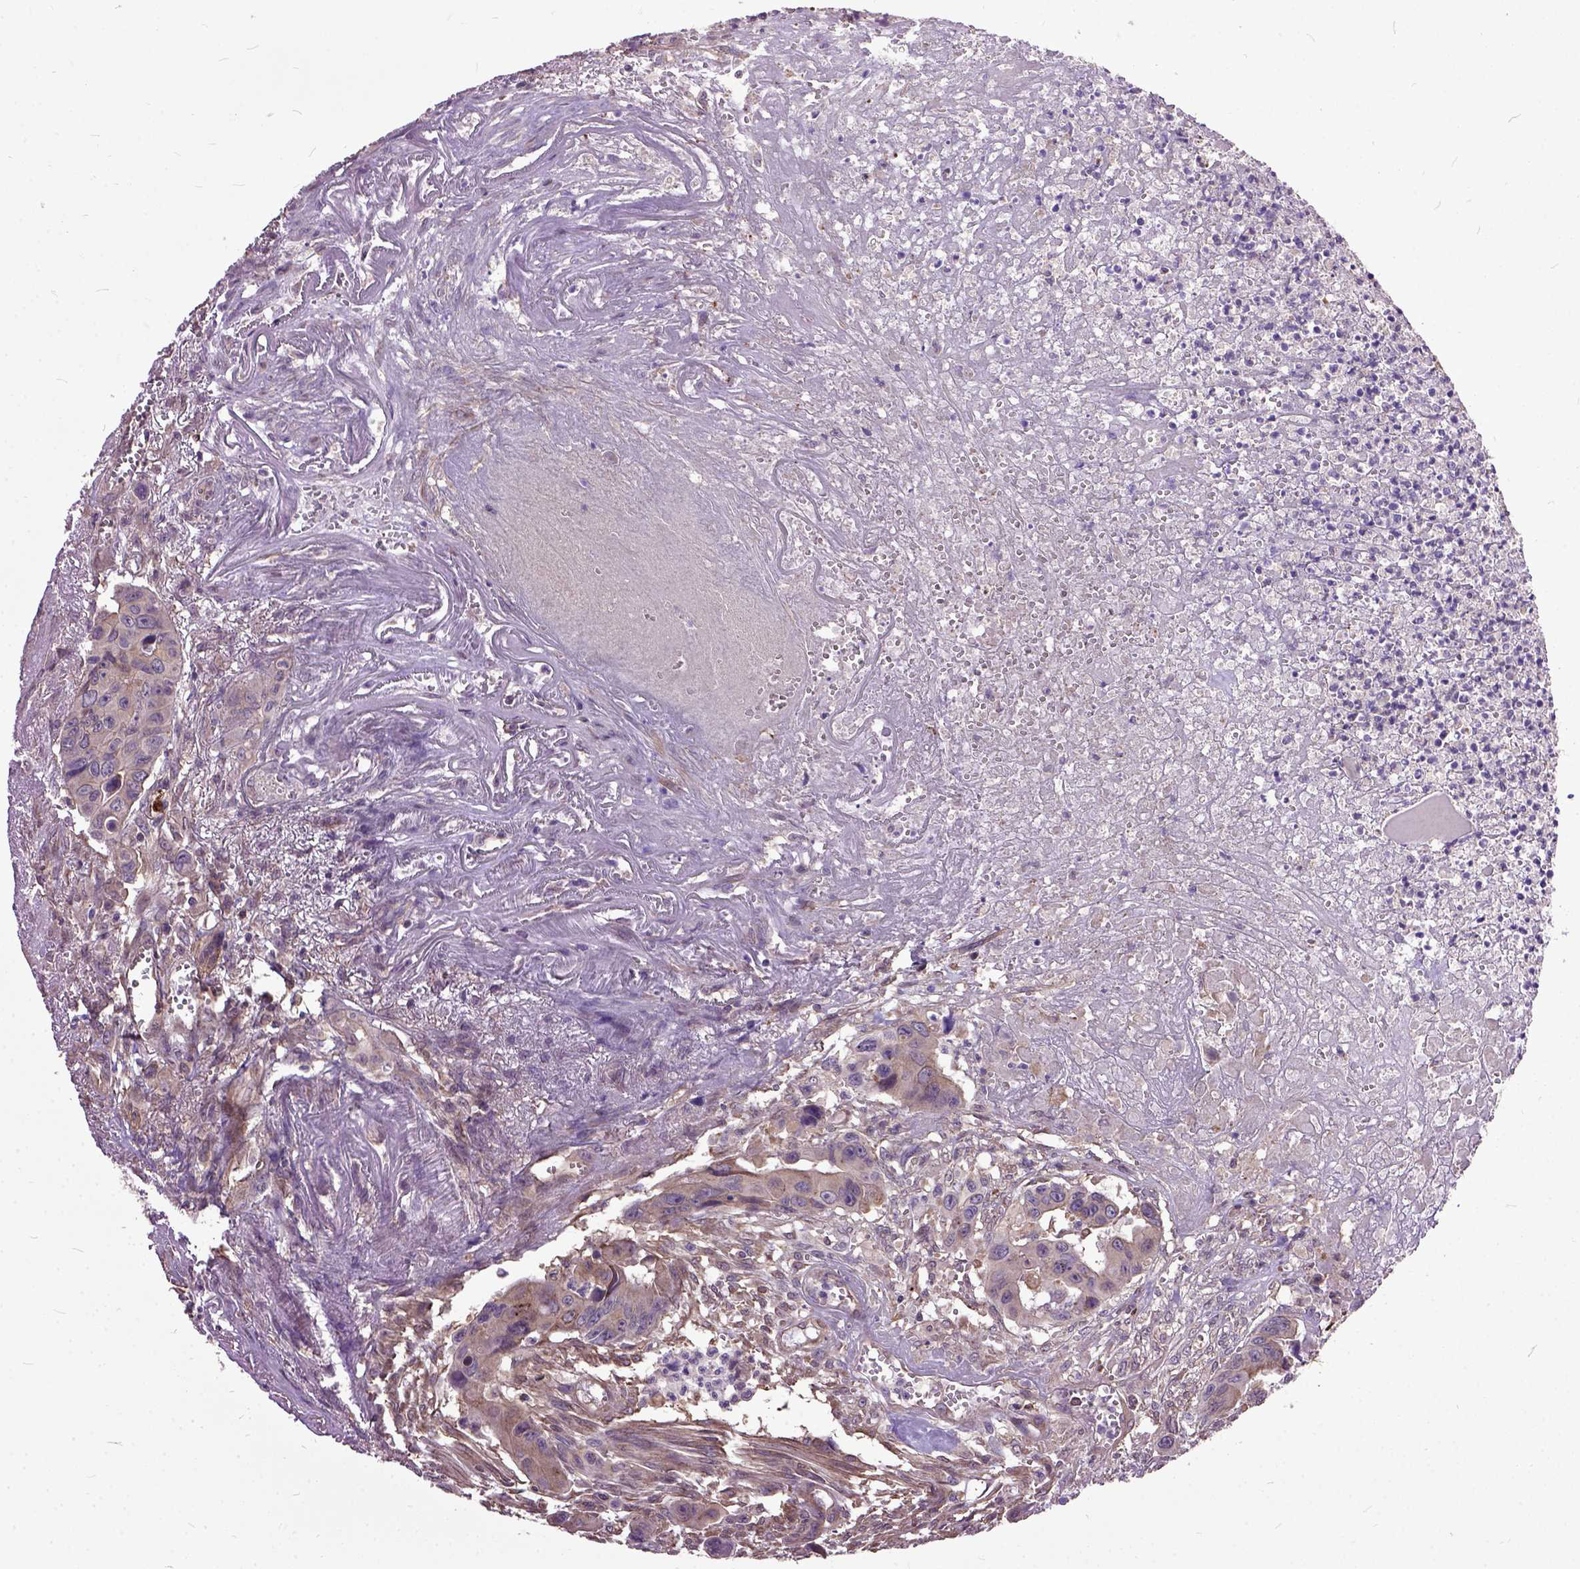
{"staining": {"intensity": "weak", "quantity": ">75%", "location": "cytoplasmic/membranous"}, "tissue": "colorectal cancer", "cell_type": "Tumor cells", "image_type": "cancer", "snomed": [{"axis": "morphology", "description": "Adenocarcinoma, NOS"}, {"axis": "topography", "description": "Colon"}], "caption": "Weak cytoplasmic/membranous protein staining is appreciated in approximately >75% of tumor cells in colorectal cancer (adenocarcinoma). The staining is performed using DAB (3,3'-diaminobenzidine) brown chromogen to label protein expression. The nuclei are counter-stained blue using hematoxylin.", "gene": "AREG", "patient": {"sex": "female", "age": 87}}